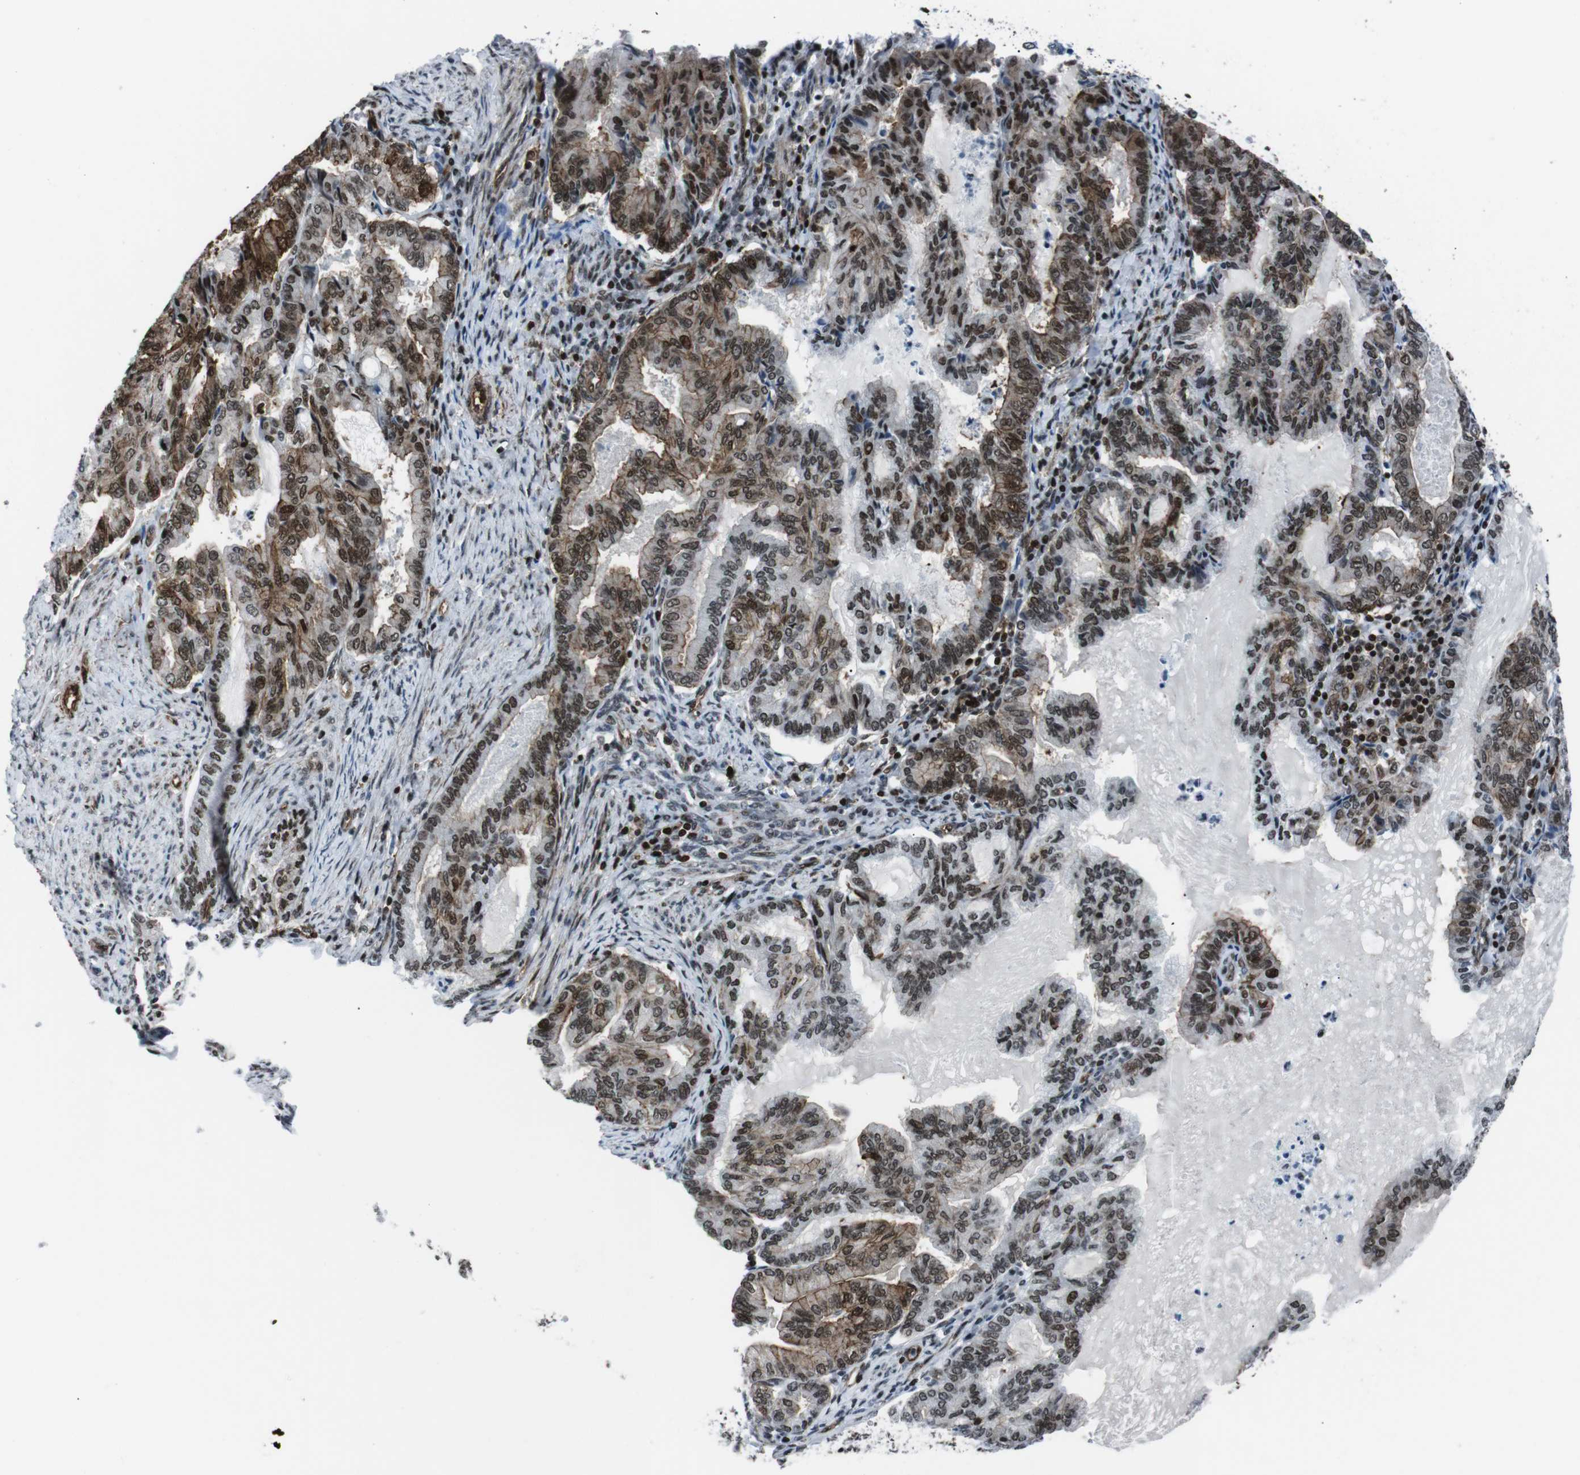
{"staining": {"intensity": "moderate", "quantity": ">75%", "location": "cytoplasmic/membranous,nuclear"}, "tissue": "endometrial cancer", "cell_type": "Tumor cells", "image_type": "cancer", "snomed": [{"axis": "morphology", "description": "Adenocarcinoma, NOS"}, {"axis": "topography", "description": "Endometrium"}], "caption": "The photomicrograph shows immunohistochemical staining of endometrial cancer. There is moderate cytoplasmic/membranous and nuclear staining is identified in approximately >75% of tumor cells.", "gene": "HNRNPU", "patient": {"sex": "female", "age": 86}}